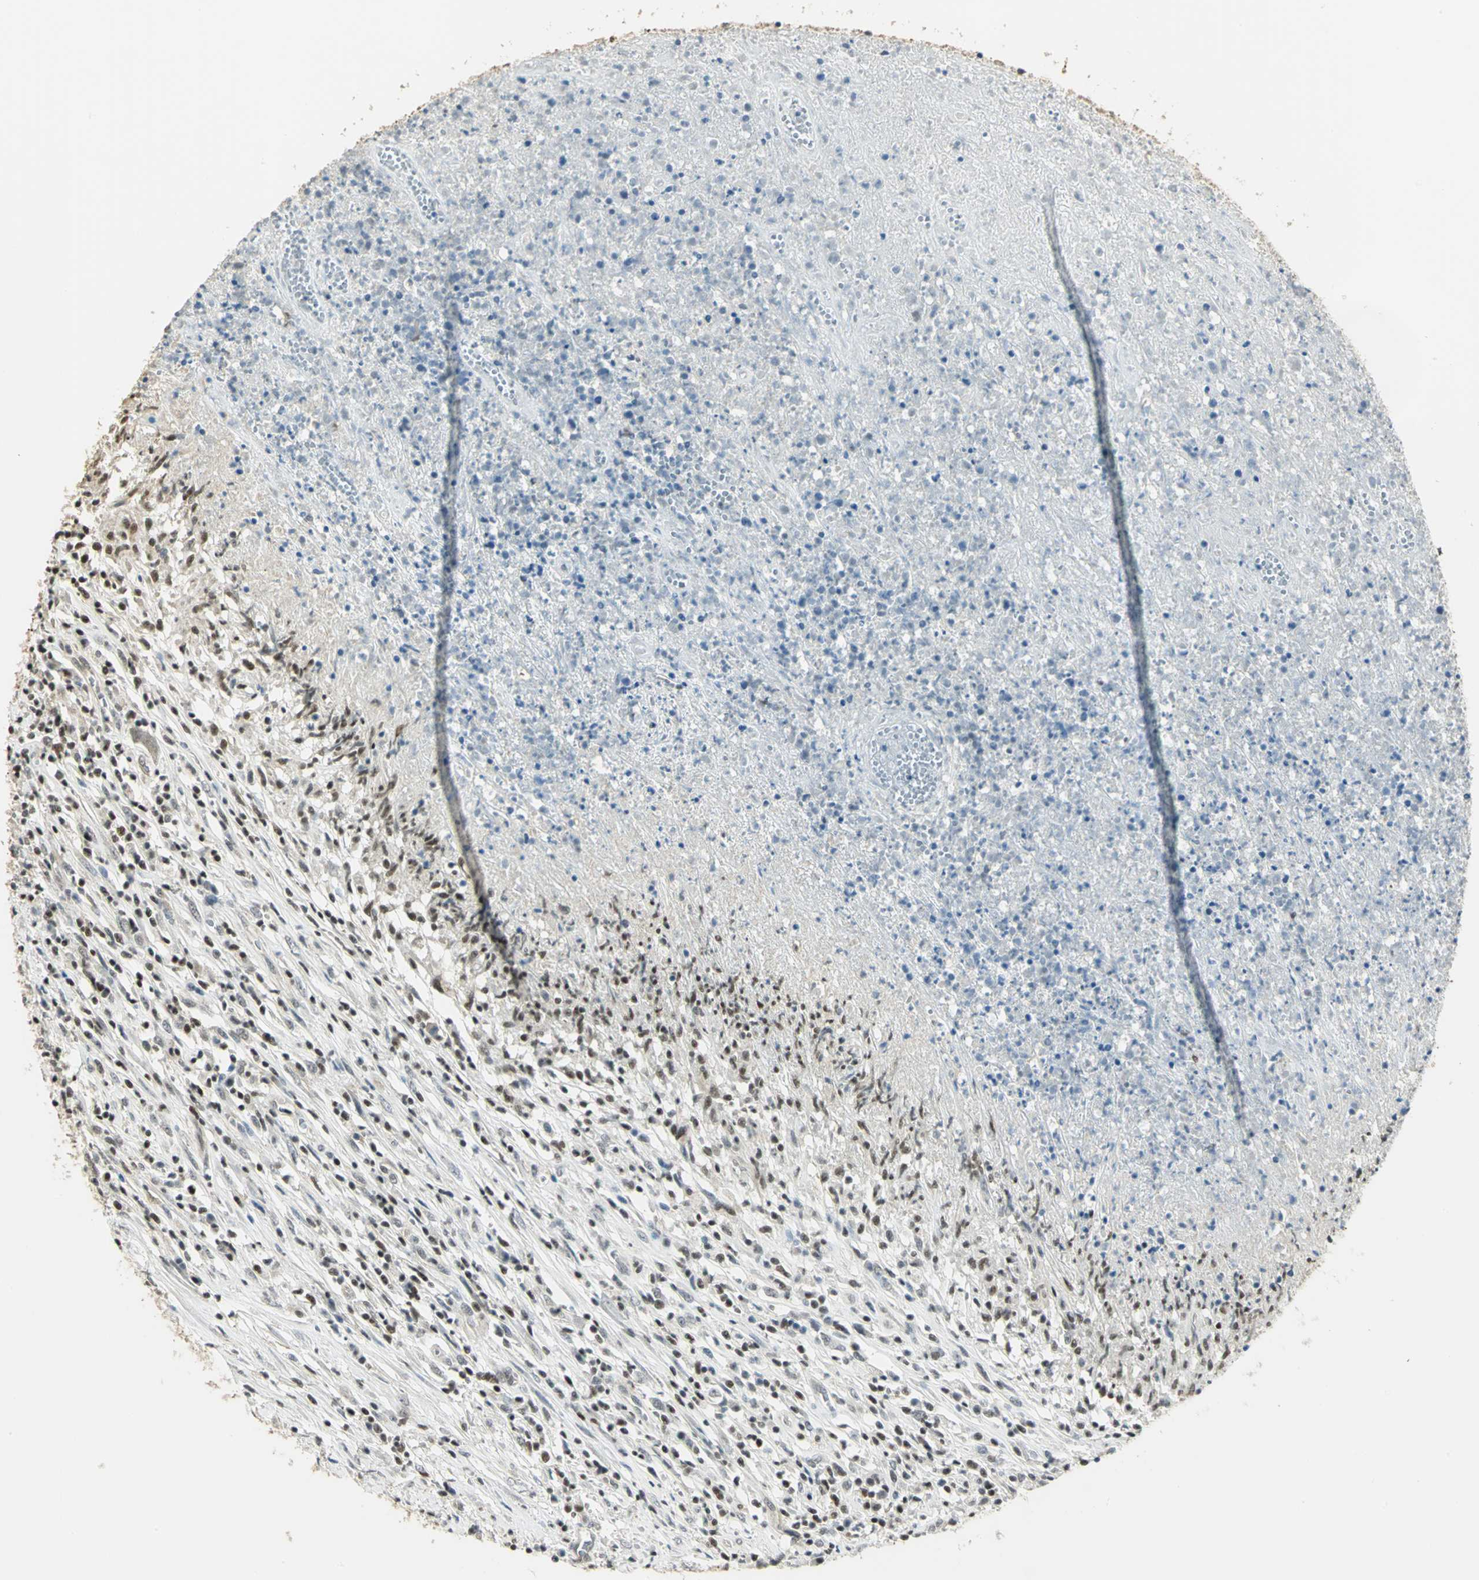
{"staining": {"intensity": "moderate", "quantity": ">75%", "location": "nuclear"}, "tissue": "lymphoma", "cell_type": "Tumor cells", "image_type": "cancer", "snomed": [{"axis": "morphology", "description": "Malignant lymphoma, non-Hodgkin's type, High grade"}, {"axis": "topography", "description": "Lymph node"}], "caption": "Moderate nuclear staining for a protein is appreciated in approximately >75% of tumor cells of high-grade malignant lymphoma, non-Hodgkin's type using immunohistochemistry.", "gene": "ELF1", "patient": {"sex": "female", "age": 84}}